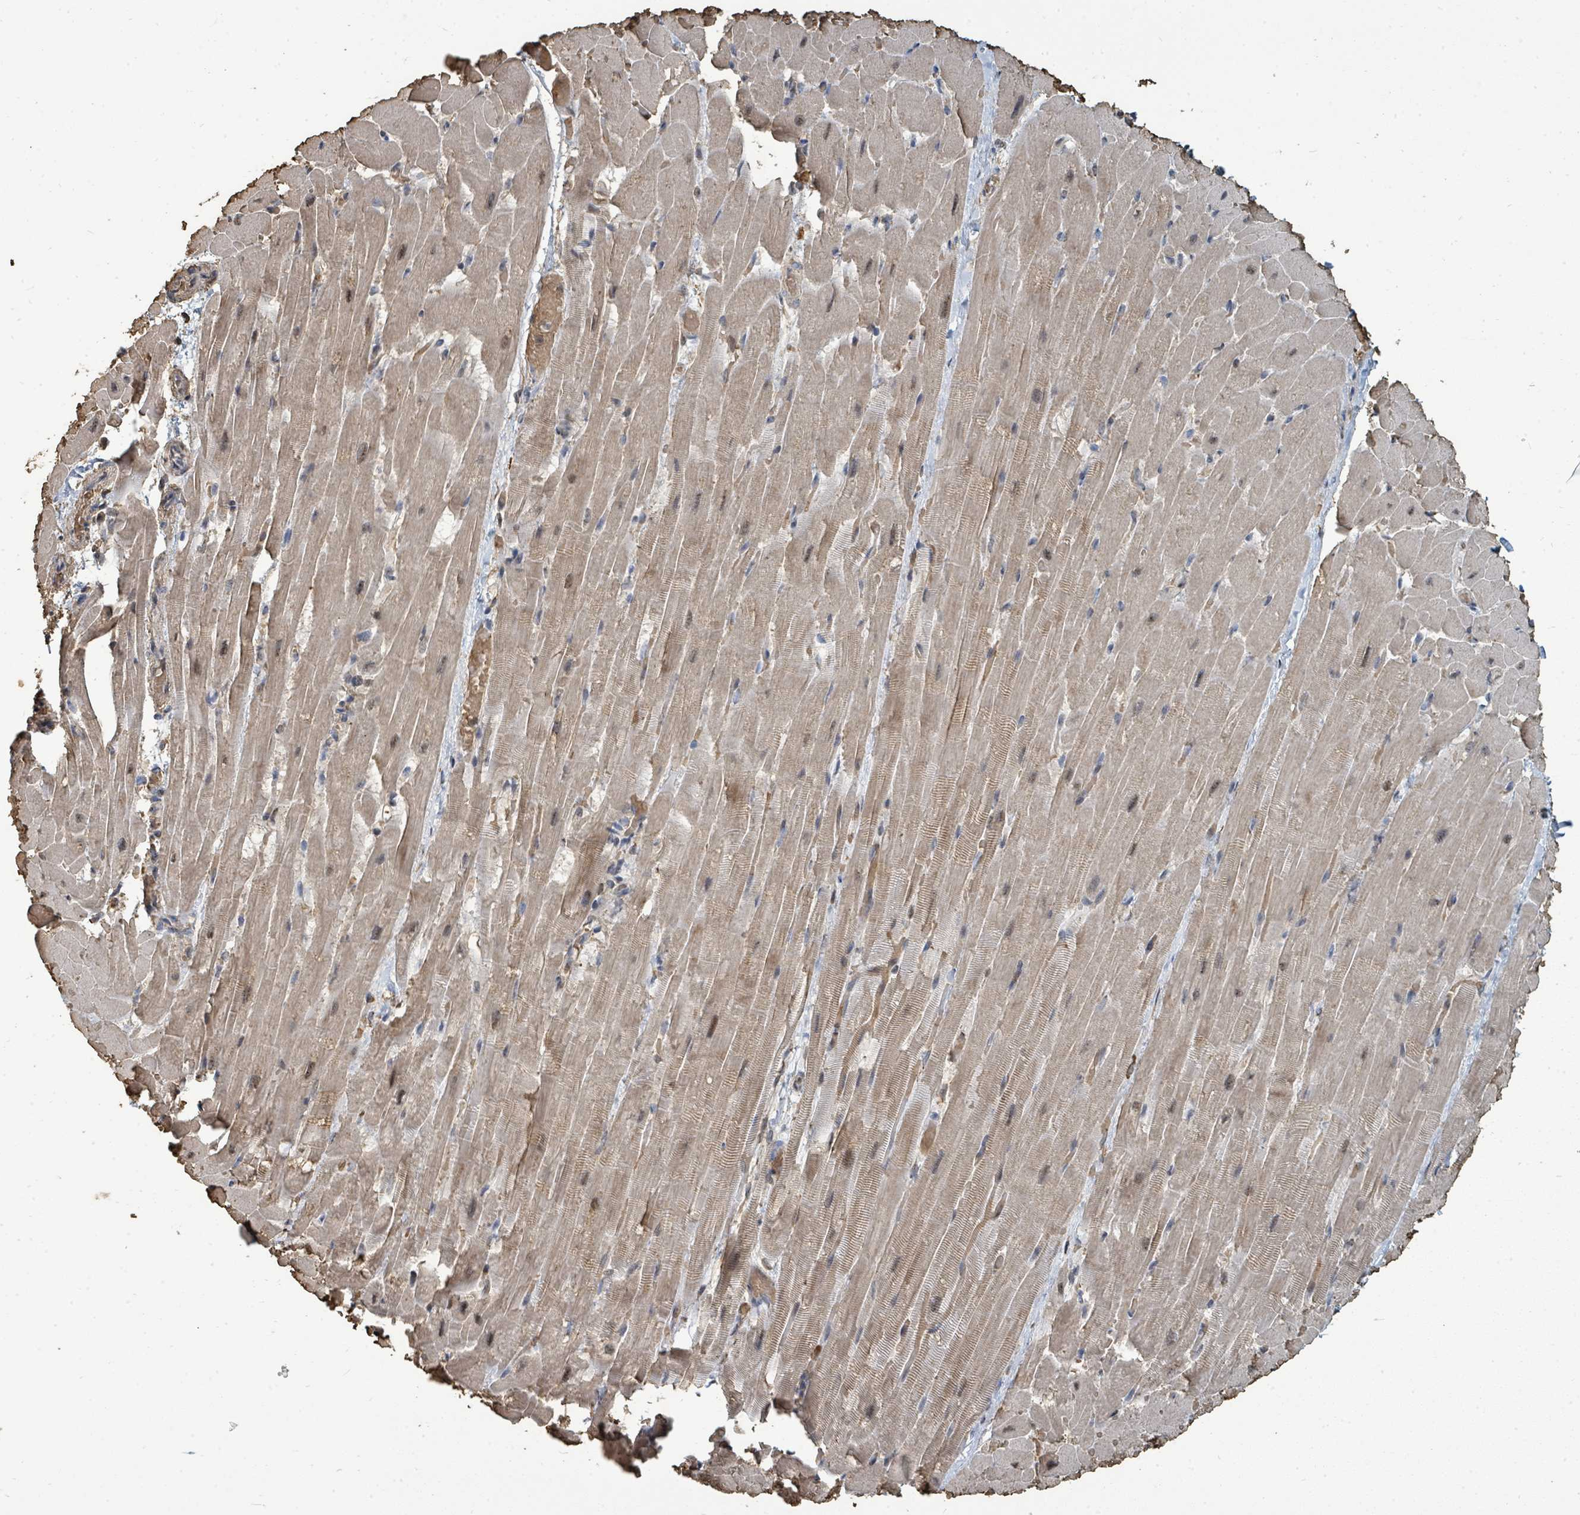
{"staining": {"intensity": "weak", "quantity": "25%-75%", "location": "cytoplasmic/membranous,nuclear"}, "tissue": "heart muscle", "cell_type": "Cardiomyocytes", "image_type": "normal", "snomed": [{"axis": "morphology", "description": "Normal tissue, NOS"}, {"axis": "topography", "description": "Heart"}], "caption": "A high-resolution micrograph shows immunohistochemistry staining of benign heart muscle, which shows weak cytoplasmic/membranous,nuclear staining in about 25%-75% of cardiomyocytes. (Stains: DAB (3,3'-diaminobenzidine) in brown, nuclei in blue, Microscopy: brightfield microscopy at high magnification).", "gene": "C6orf52", "patient": {"sex": "male", "age": 37}}